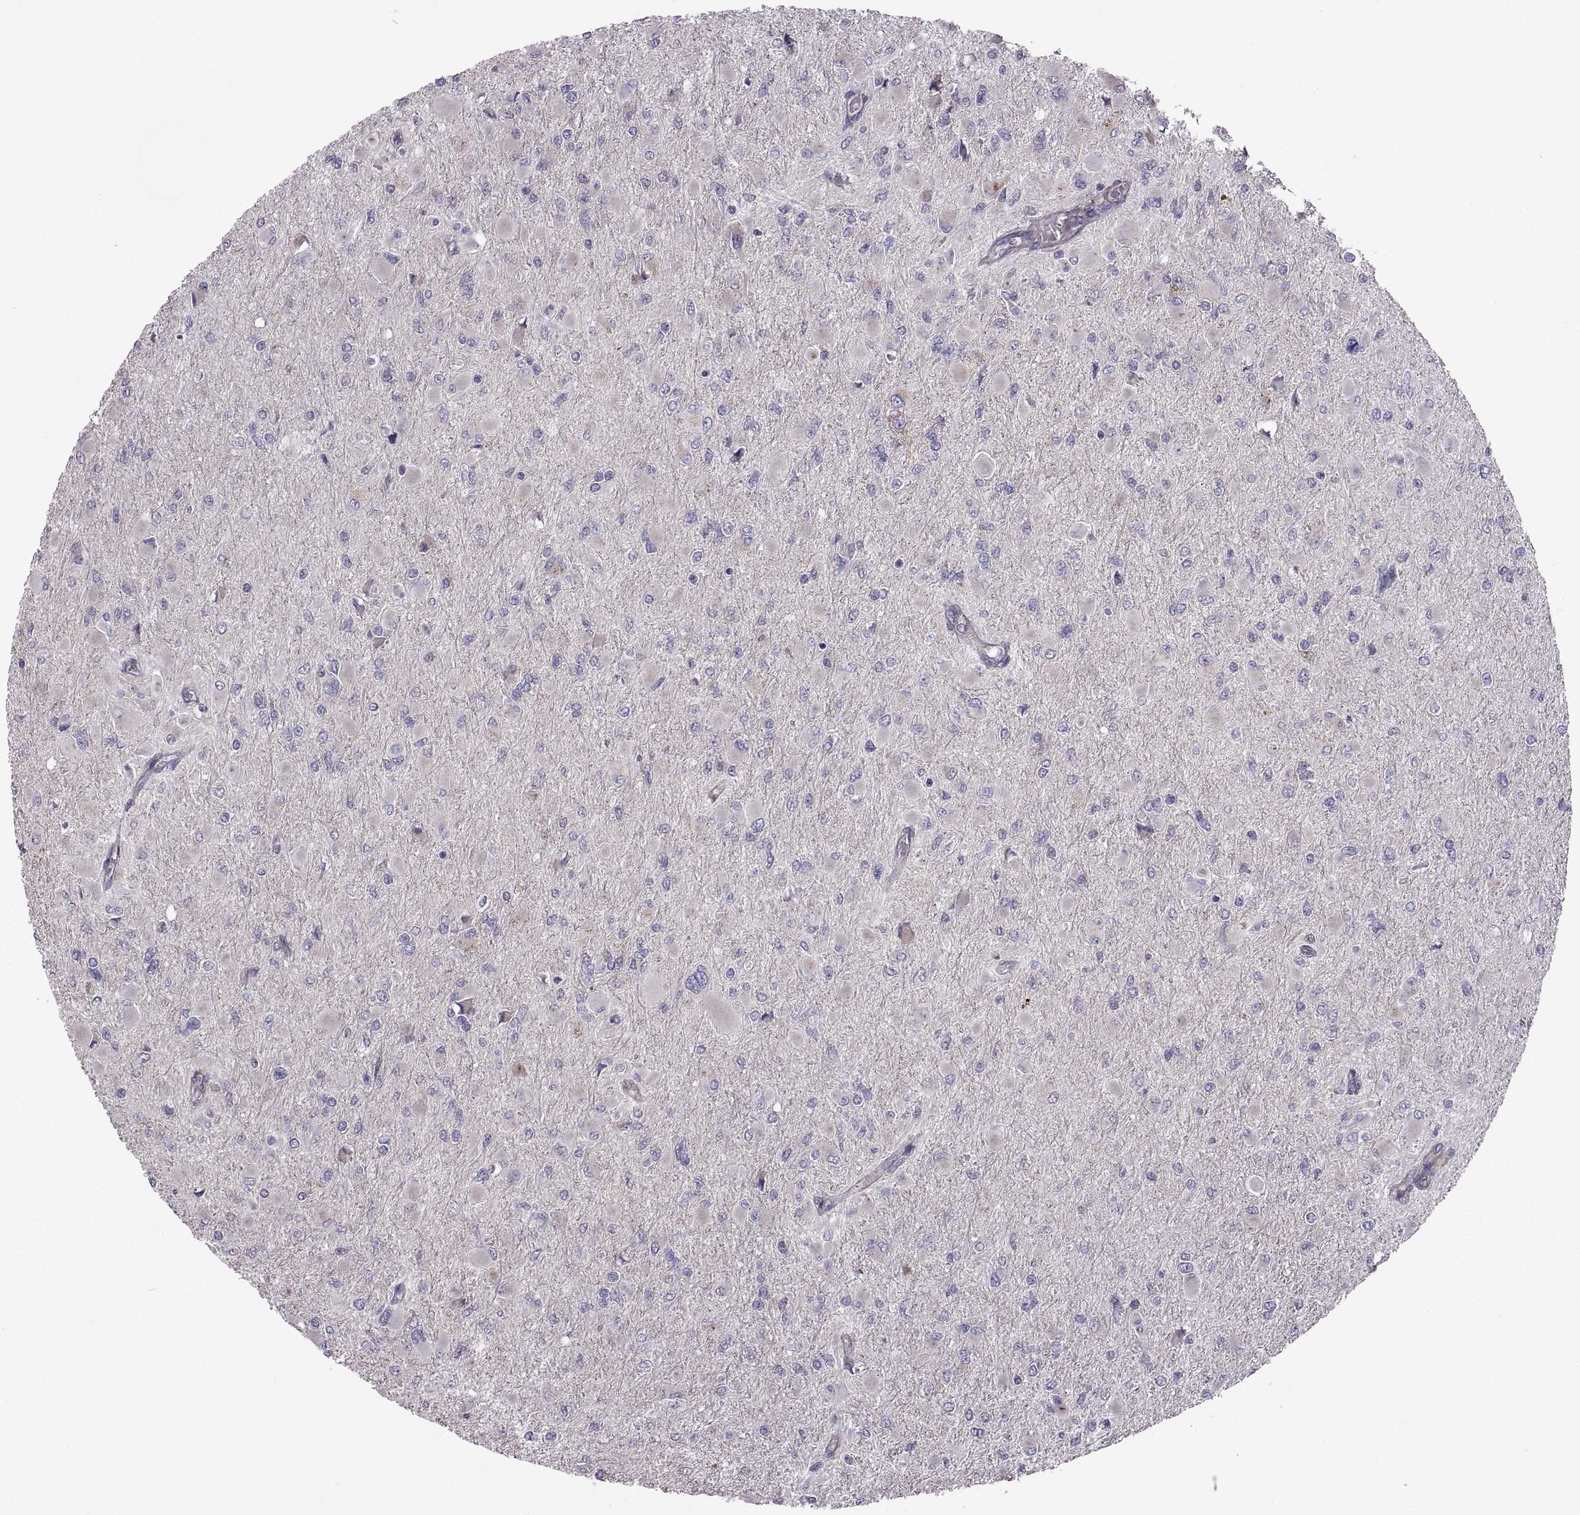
{"staining": {"intensity": "negative", "quantity": "none", "location": "none"}, "tissue": "glioma", "cell_type": "Tumor cells", "image_type": "cancer", "snomed": [{"axis": "morphology", "description": "Glioma, malignant, High grade"}, {"axis": "topography", "description": "Cerebral cortex"}], "caption": "This is a photomicrograph of immunohistochemistry staining of glioma, which shows no expression in tumor cells. (Immunohistochemistry, brightfield microscopy, high magnification).", "gene": "ARSL", "patient": {"sex": "female", "age": 36}}